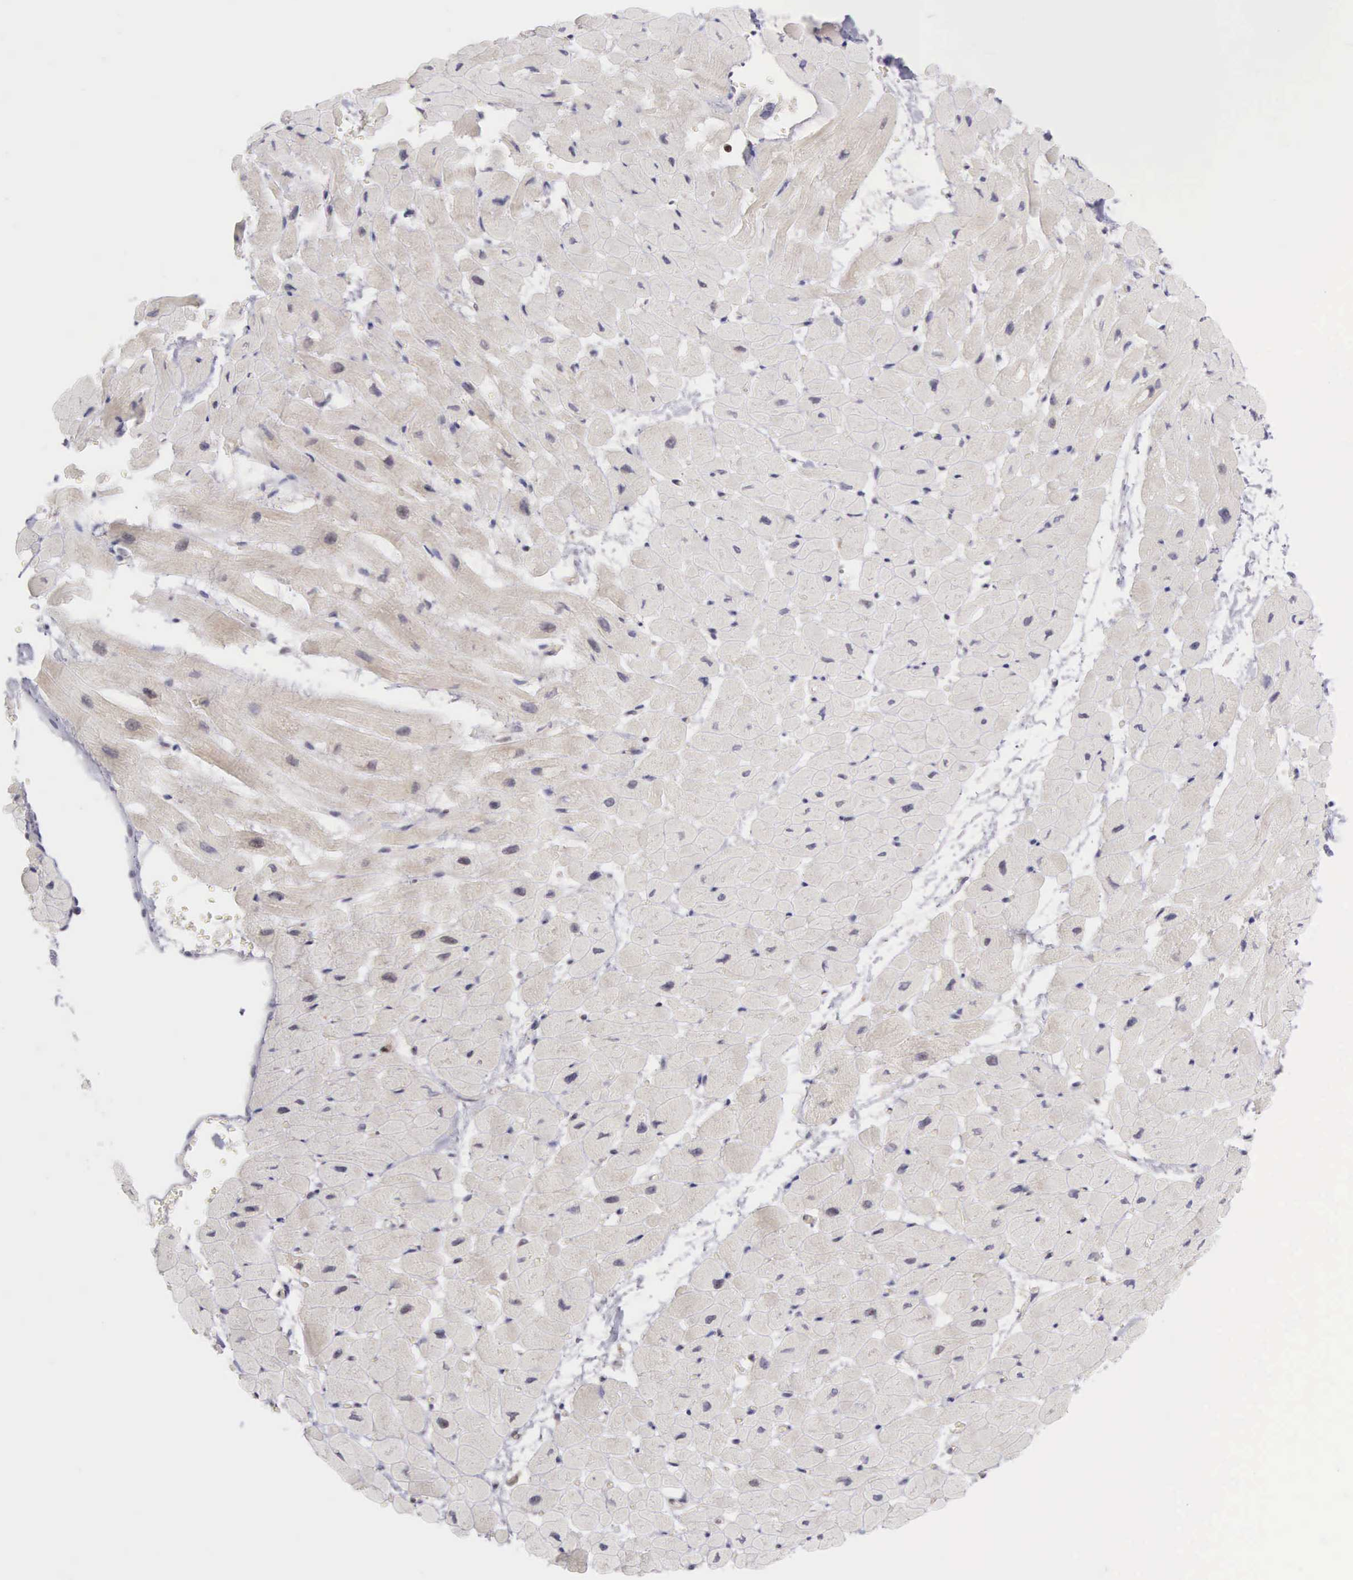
{"staining": {"intensity": "weak", "quantity": "25%-75%", "location": "cytoplasmic/membranous"}, "tissue": "heart muscle", "cell_type": "Cardiomyocytes", "image_type": "normal", "snomed": [{"axis": "morphology", "description": "Normal tissue, NOS"}, {"axis": "topography", "description": "Heart"}], "caption": "Immunohistochemistry (IHC) staining of normal heart muscle, which reveals low levels of weak cytoplasmic/membranous positivity in about 25%-75% of cardiomyocytes indicating weak cytoplasmic/membranous protein expression. The staining was performed using DAB (3,3'-diaminobenzidine) (brown) for protein detection and nuclei were counterstained in hematoxylin (blue).", "gene": "GRK3", "patient": {"sex": "male", "age": 45}}